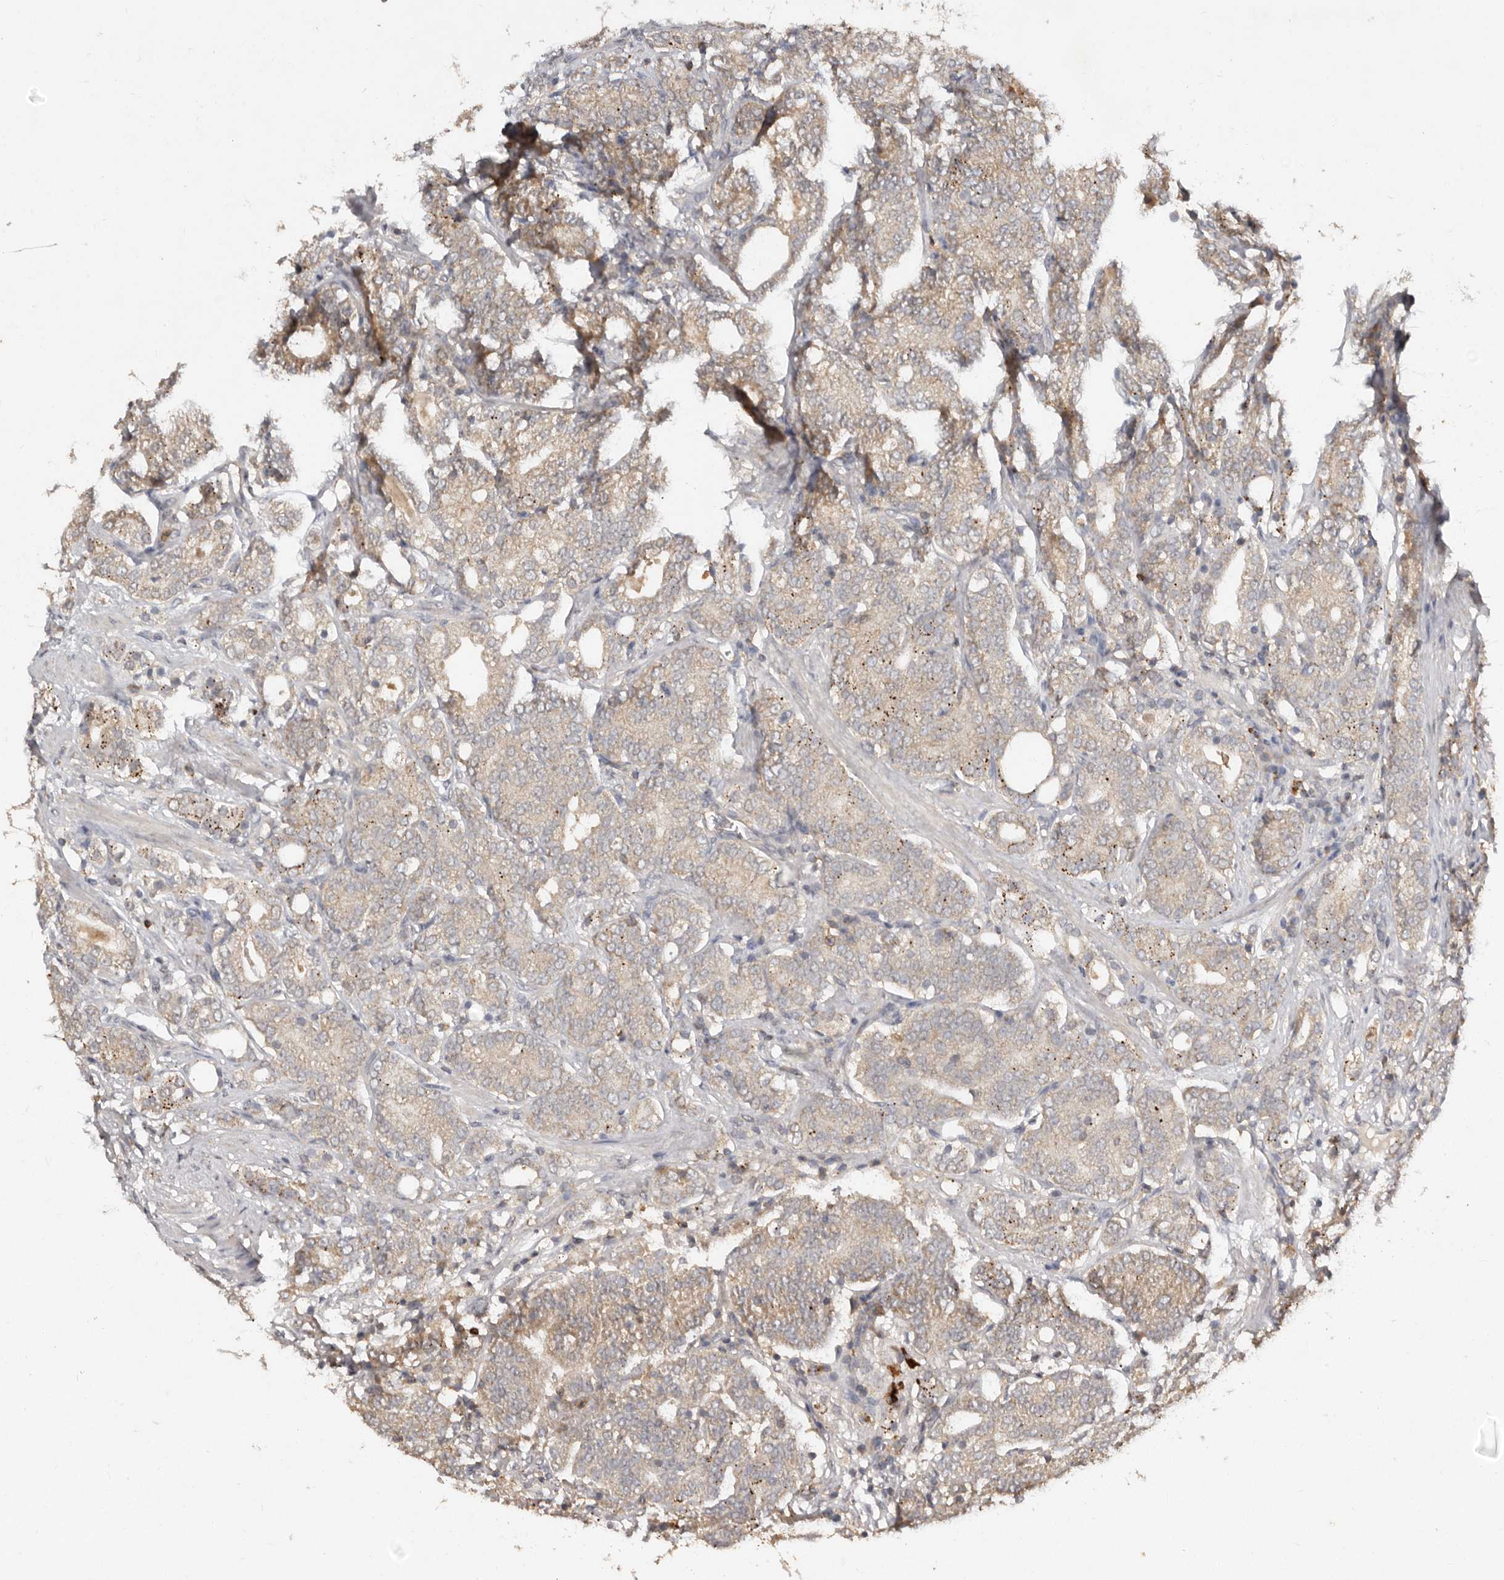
{"staining": {"intensity": "weak", "quantity": "25%-75%", "location": "cytoplasmic/membranous"}, "tissue": "prostate cancer", "cell_type": "Tumor cells", "image_type": "cancer", "snomed": [{"axis": "morphology", "description": "Adenocarcinoma, High grade"}, {"axis": "topography", "description": "Prostate"}], "caption": "A histopathology image of human prostate adenocarcinoma (high-grade) stained for a protein shows weak cytoplasmic/membranous brown staining in tumor cells.", "gene": "EDEM1", "patient": {"sex": "male", "age": 57}}